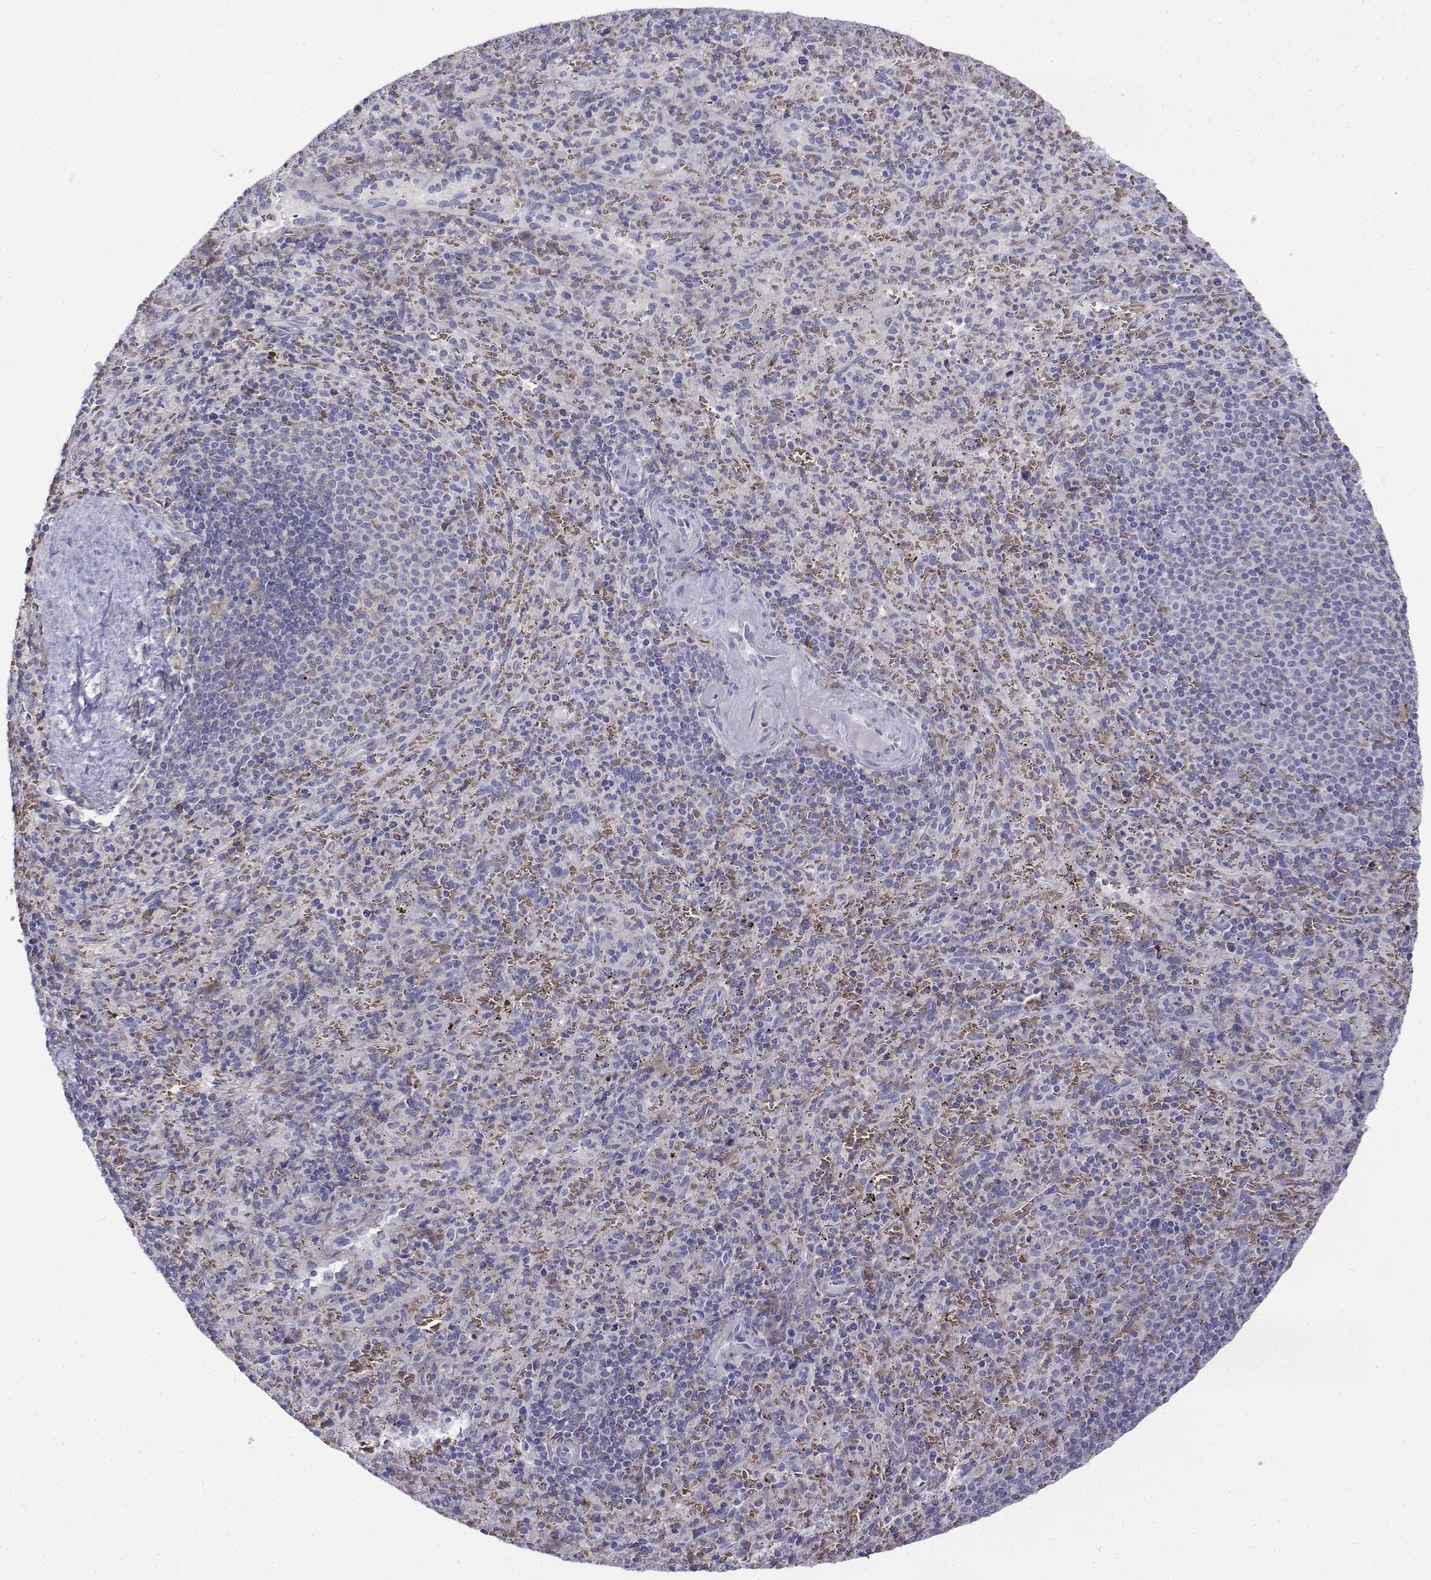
{"staining": {"intensity": "negative", "quantity": "none", "location": "none"}, "tissue": "spleen", "cell_type": "Cells in red pulp", "image_type": "normal", "snomed": [{"axis": "morphology", "description": "Normal tissue, NOS"}, {"axis": "topography", "description": "Spleen"}], "caption": "Immunohistochemistry of normal human spleen demonstrates no positivity in cells in red pulp.", "gene": "CADM1", "patient": {"sex": "male", "age": 57}}